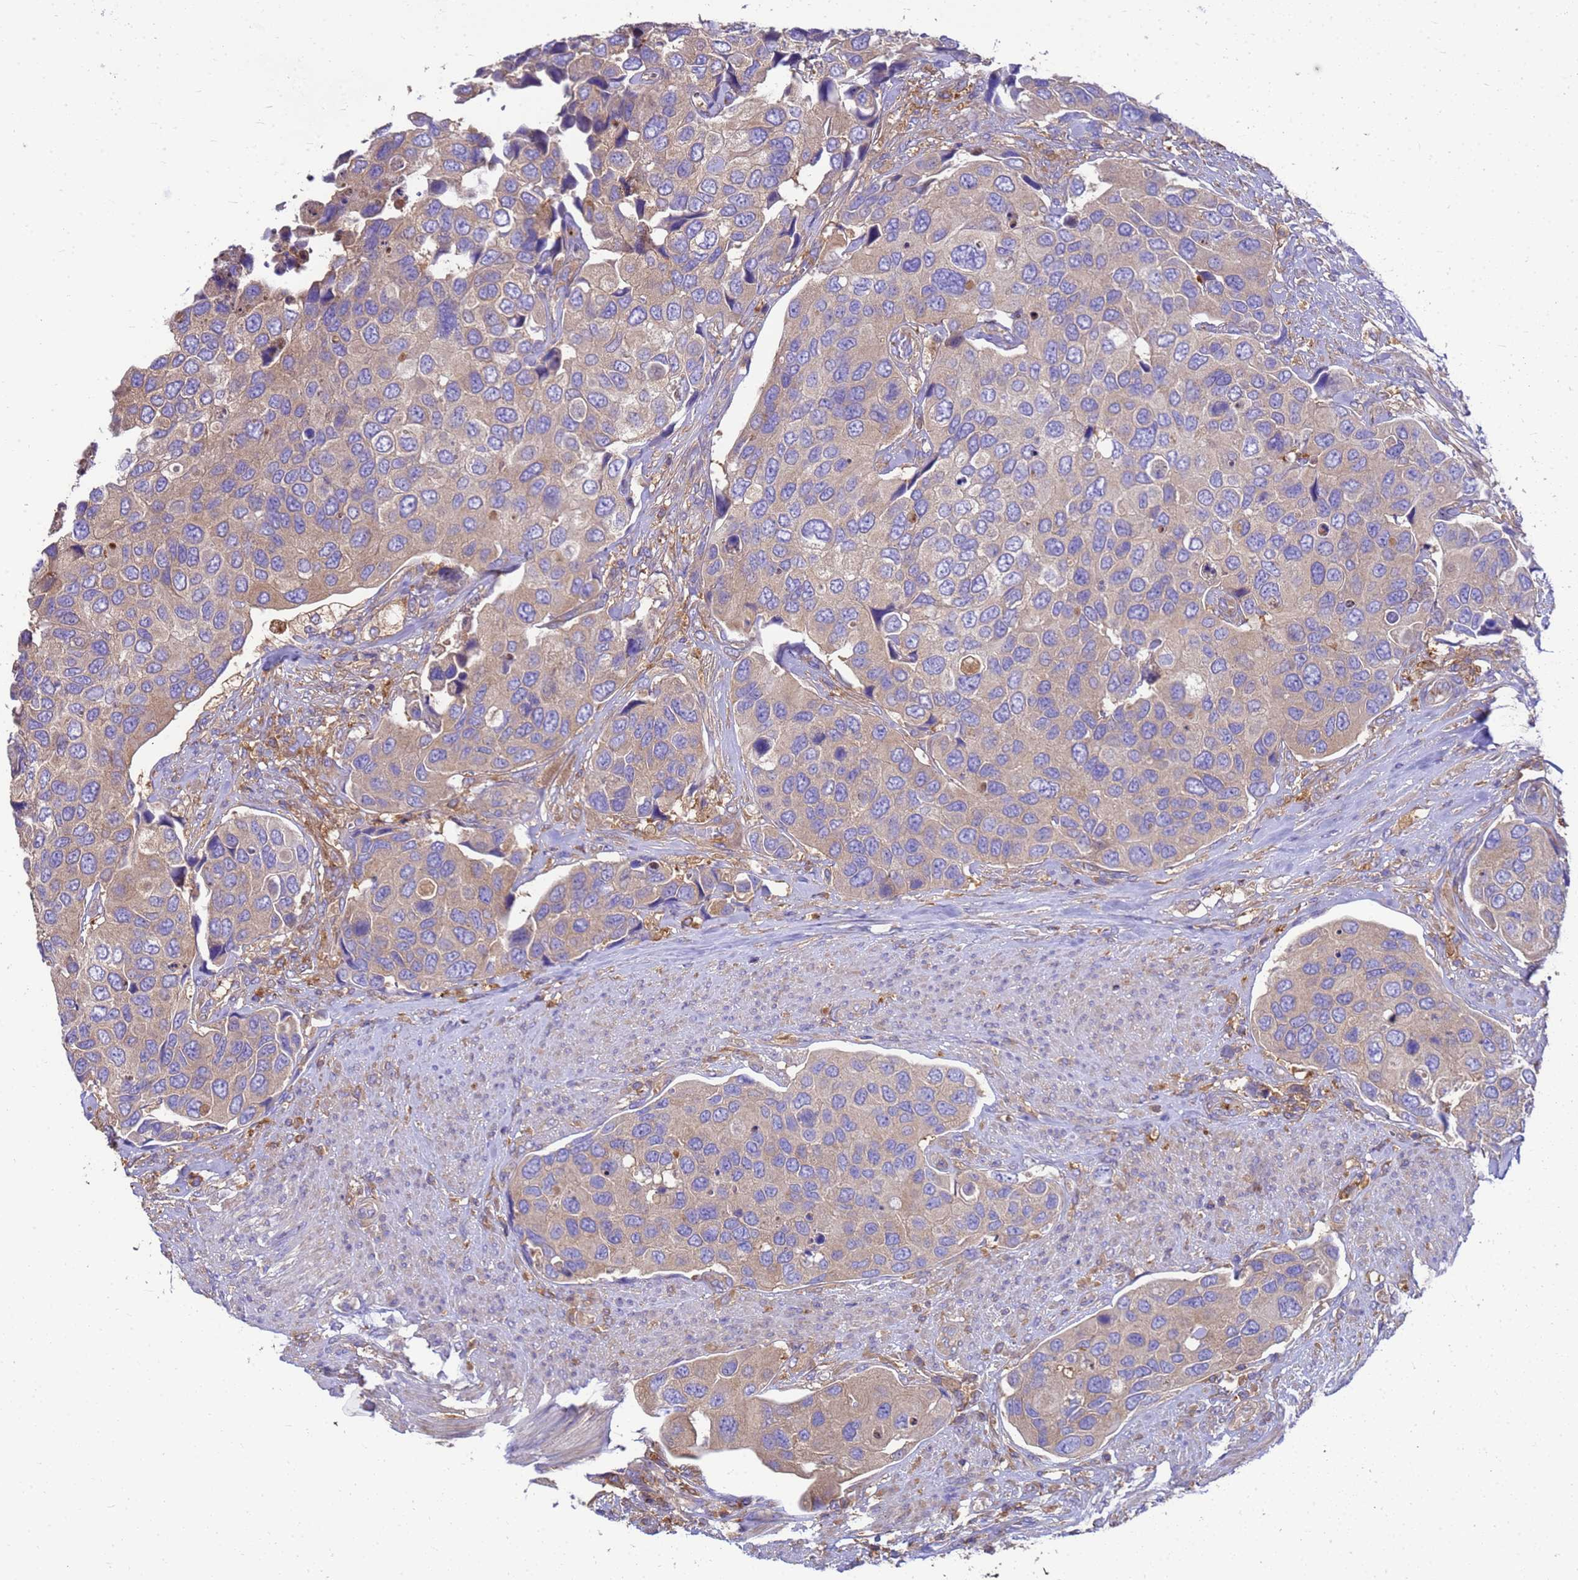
{"staining": {"intensity": "weak", "quantity": "25%-75%", "location": "cytoplasmic/membranous"}, "tissue": "urothelial cancer", "cell_type": "Tumor cells", "image_type": "cancer", "snomed": [{"axis": "morphology", "description": "Urothelial carcinoma, High grade"}, {"axis": "topography", "description": "Urinary bladder"}], "caption": "Brown immunohistochemical staining in human urothelial cancer displays weak cytoplasmic/membranous staining in about 25%-75% of tumor cells. (brown staining indicates protein expression, while blue staining denotes nuclei).", "gene": "ZNF235", "patient": {"sex": "male", "age": 74}}